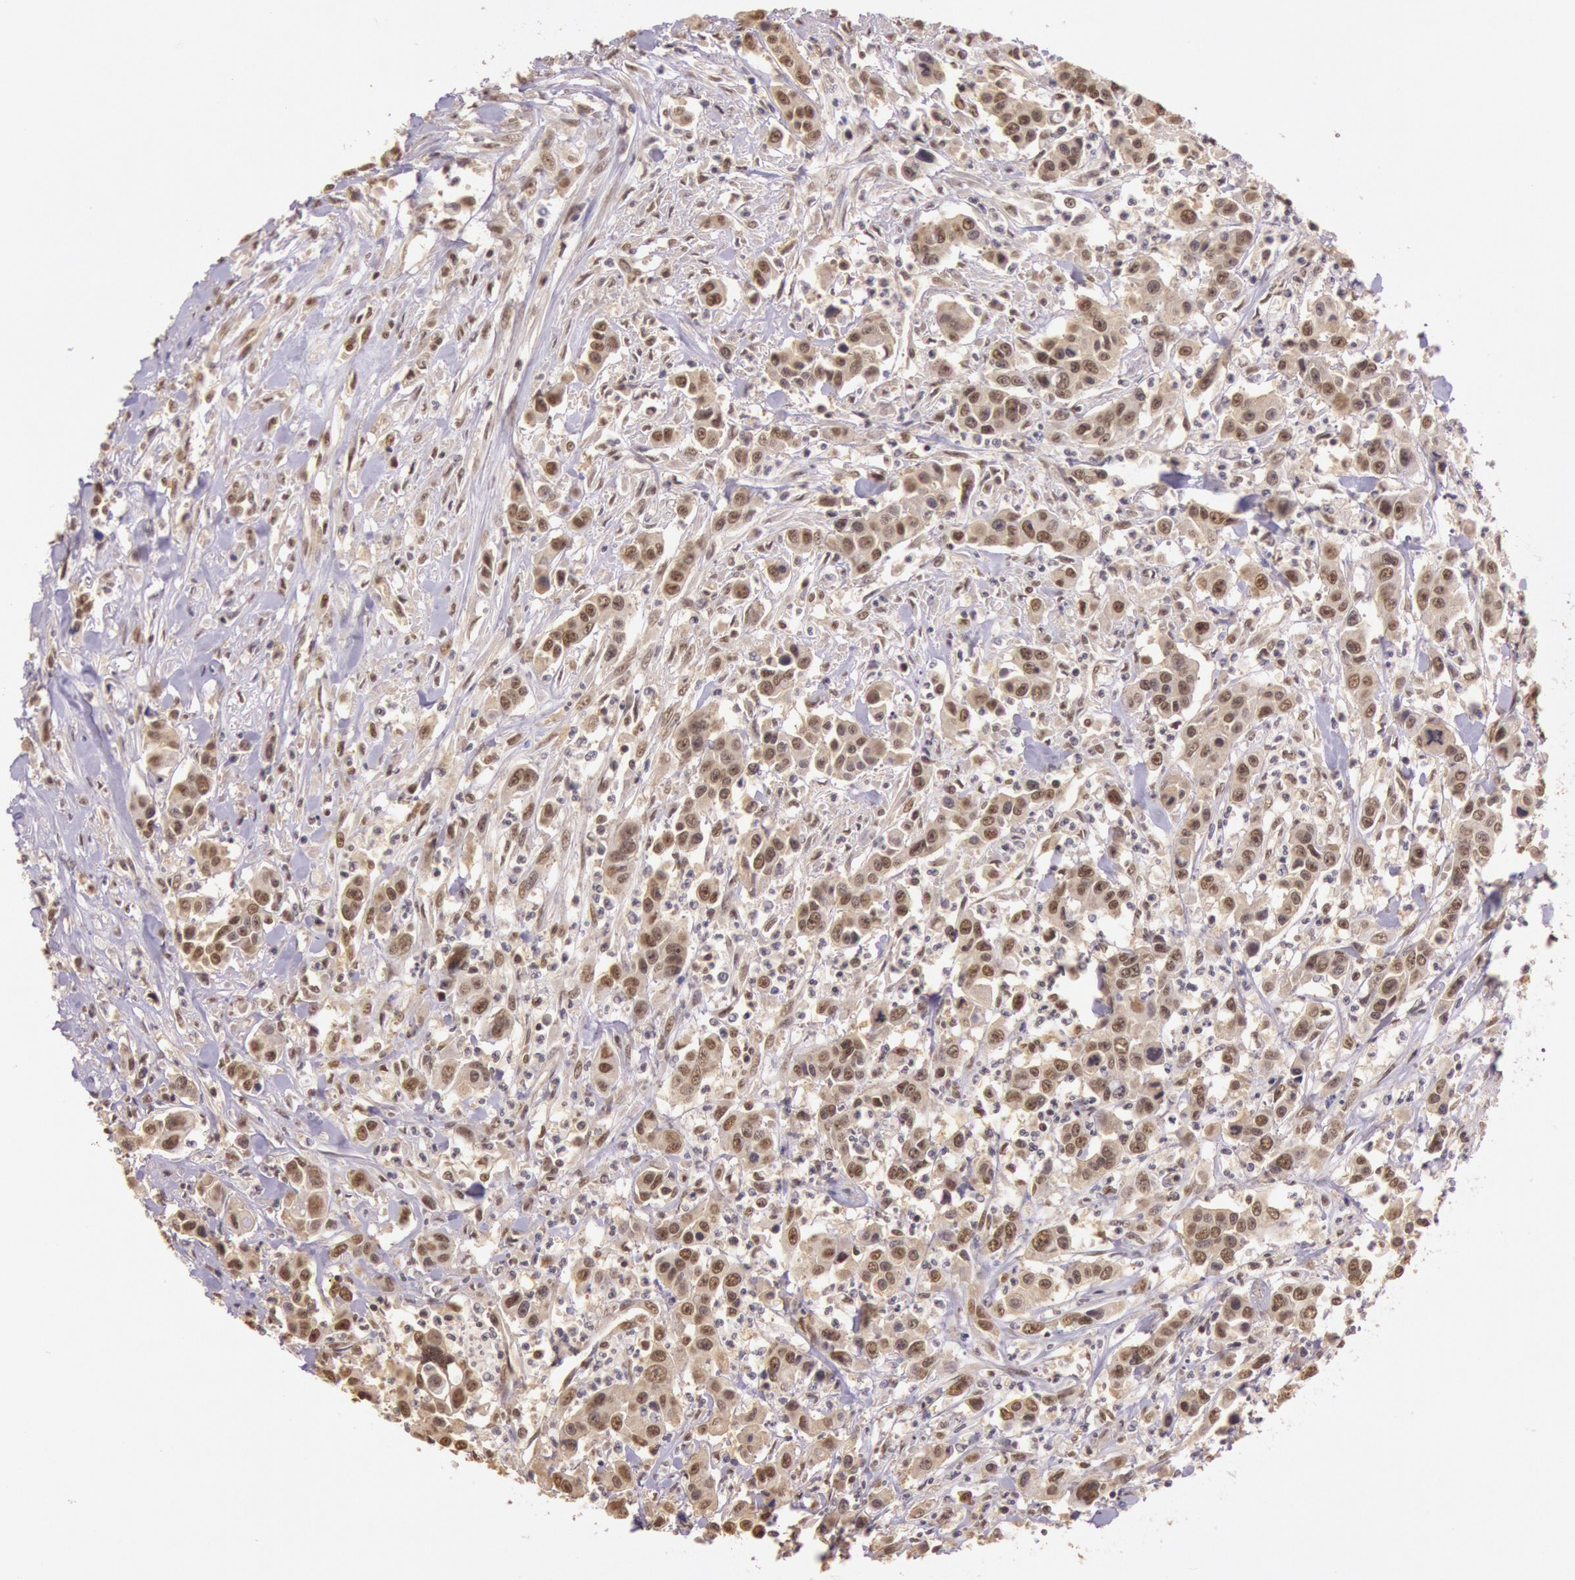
{"staining": {"intensity": "weak", "quantity": "25%-75%", "location": "cytoplasmic/membranous,nuclear"}, "tissue": "urothelial cancer", "cell_type": "Tumor cells", "image_type": "cancer", "snomed": [{"axis": "morphology", "description": "Urothelial carcinoma, High grade"}, {"axis": "topography", "description": "Urinary bladder"}], "caption": "Urothelial cancer was stained to show a protein in brown. There is low levels of weak cytoplasmic/membranous and nuclear staining in about 25%-75% of tumor cells. The protein of interest is shown in brown color, while the nuclei are stained blue.", "gene": "RTL10", "patient": {"sex": "male", "age": 86}}